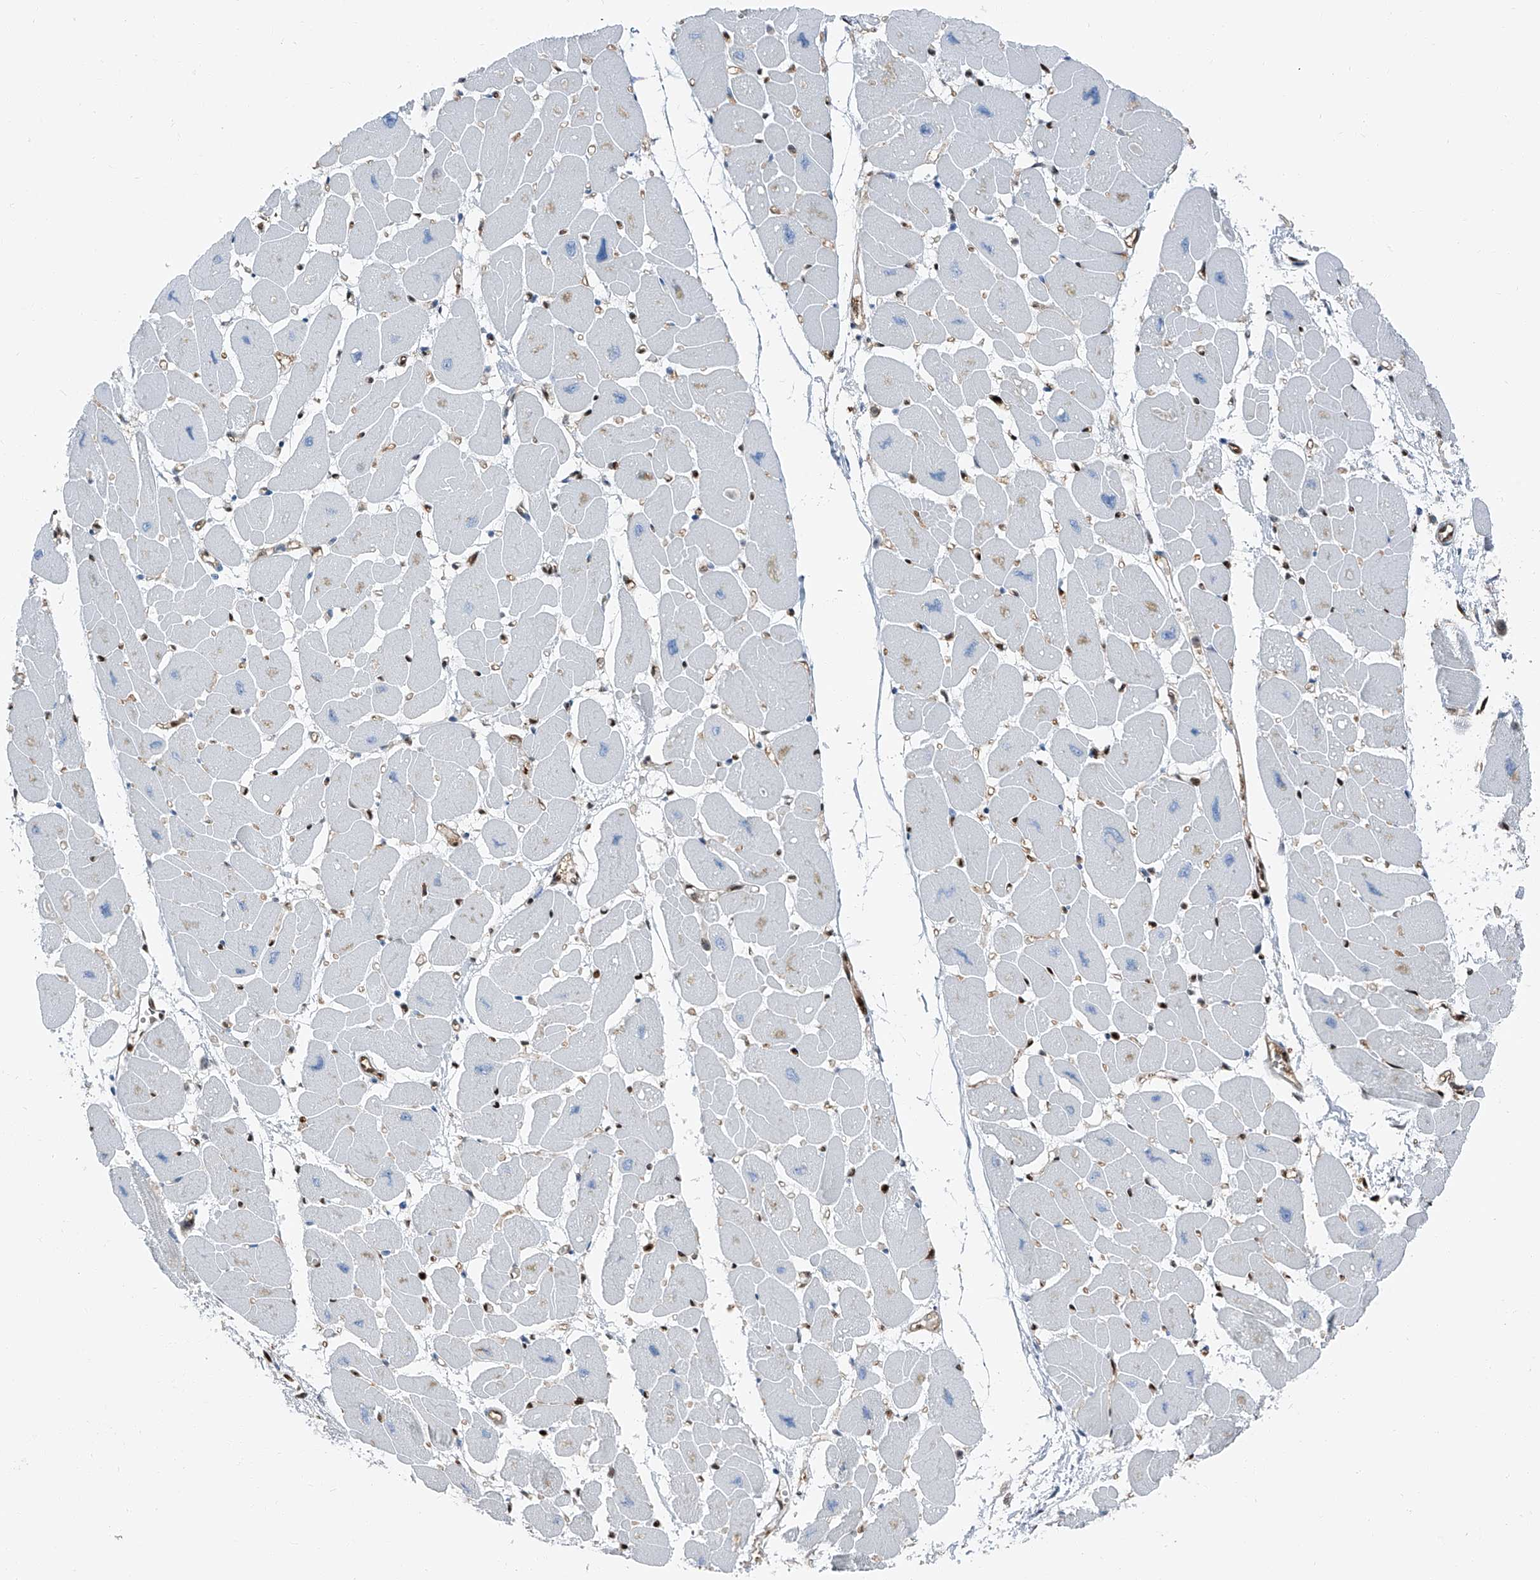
{"staining": {"intensity": "negative", "quantity": "none", "location": "none"}, "tissue": "heart muscle", "cell_type": "Cardiomyocytes", "image_type": "normal", "snomed": [{"axis": "morphology", "description": "Normal tissue, NOS"}, {"axis": "topography", "description": "Heart"}], "caption": "IHC micrograph of normal heart muscle: human heart muscle stained with DAB (3,3'-diaminobenzidine) exhibits no significant protein positivity in cardiomyocytes.", "gene": "PSMB10", "patient": {"sex": "female", "age": 54}}